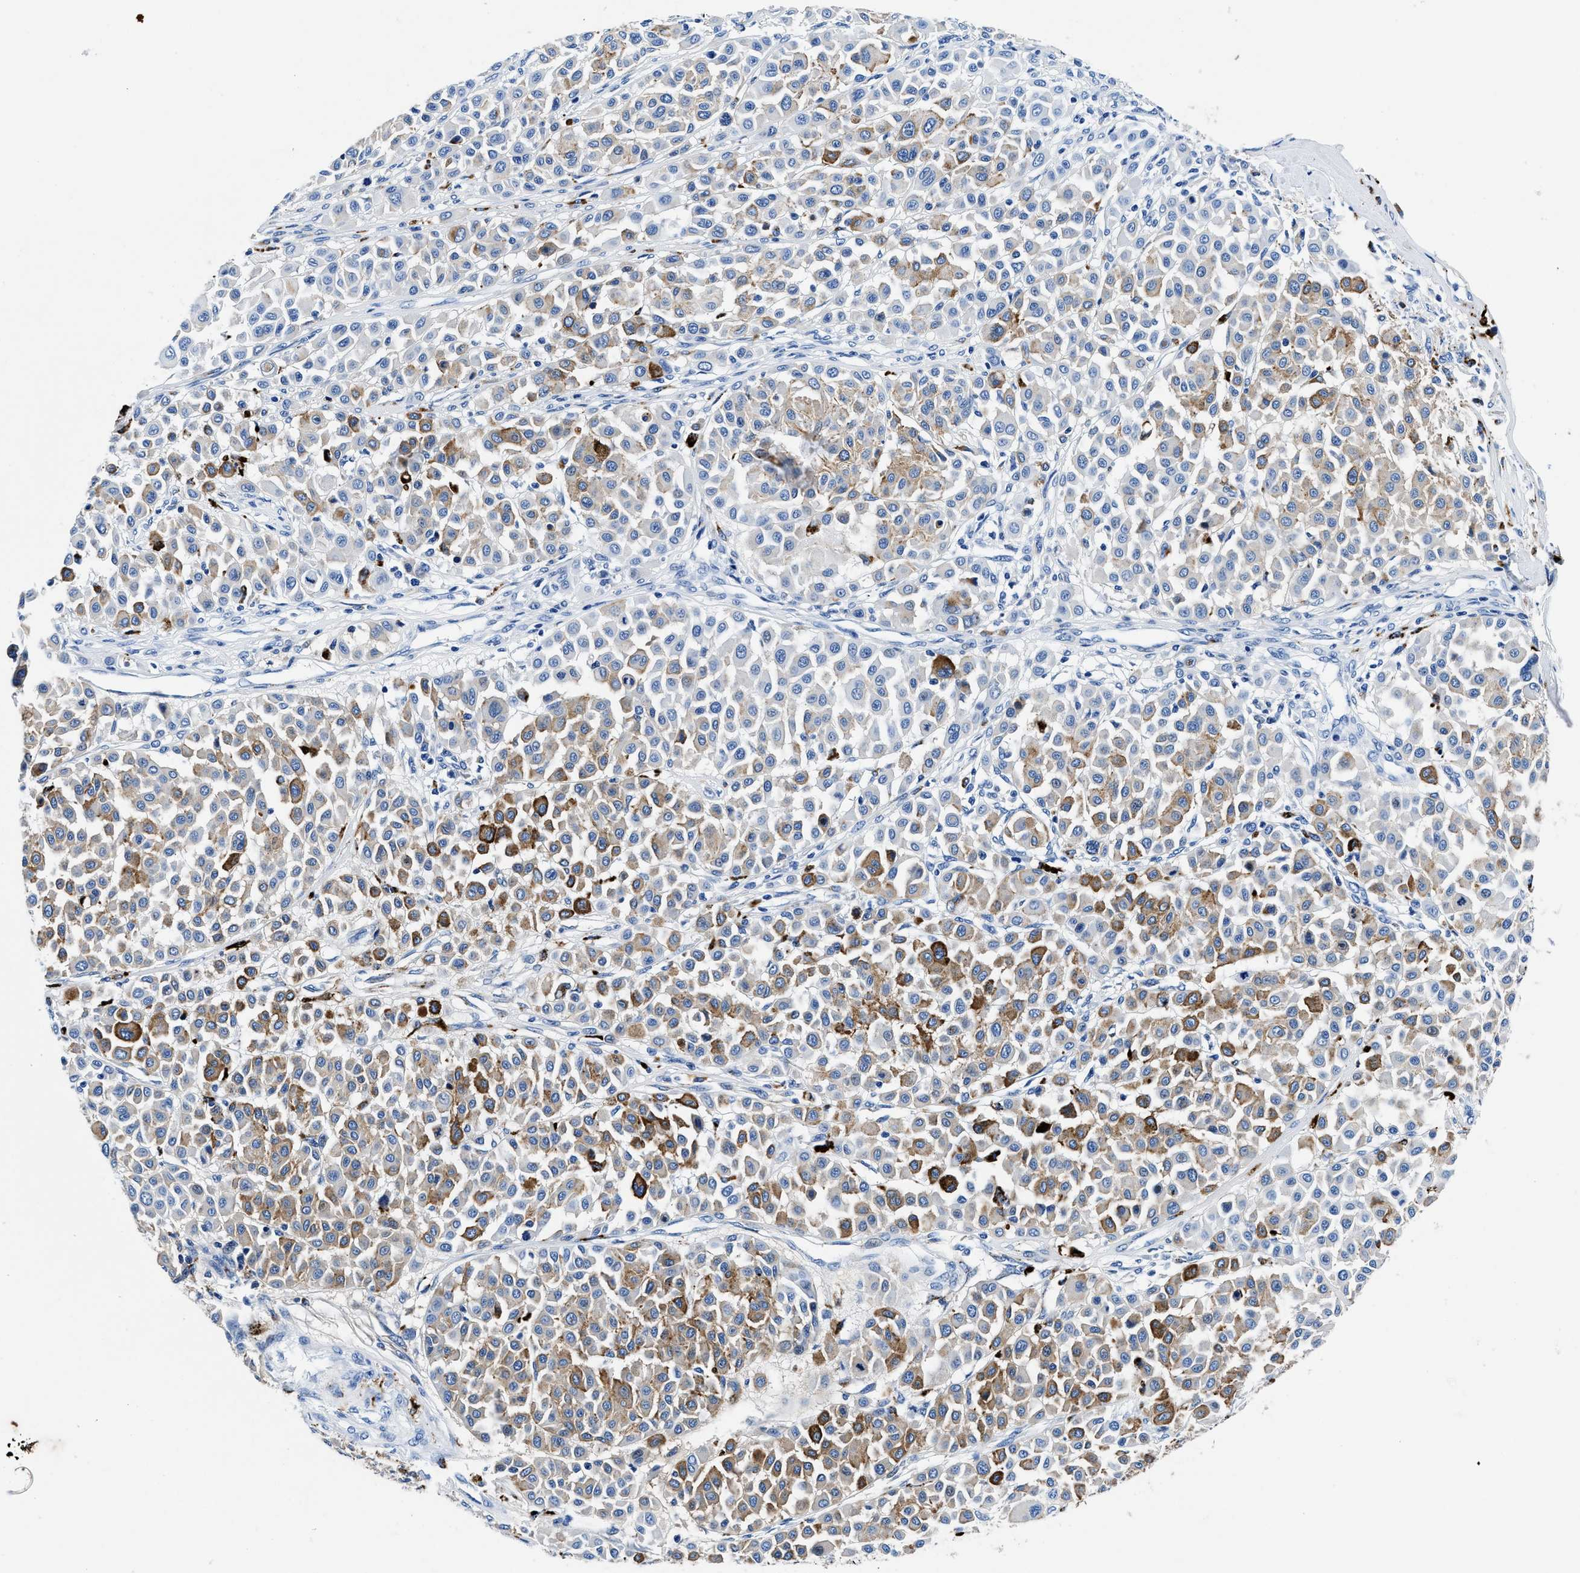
{"staining": {"intensity": "moderate", "quantity": "<25%", "location": "cytoplasmic/membranous"}, "tissue": "melanoma", "cell_type": "Tumor cells", "image_type": "cancer", "snomed": [{"axis": "morphology", "description": "Malignant melanoma, Metastatic site"}, {"axis": "topography", "description": "Soft tissue"}], "caption": "Protein staining of malignant melanoma (metastatic site) tissue demonstrates moderate cytoplasmic/membranous expression in about <25% of tumor cells. (DAB (3,3'-diaminobenzidine) IHC, brown staining for protein, blue staining for nuclei).", "gene": "OR14K1", "patient": {"sex": "male", "age": 41}}